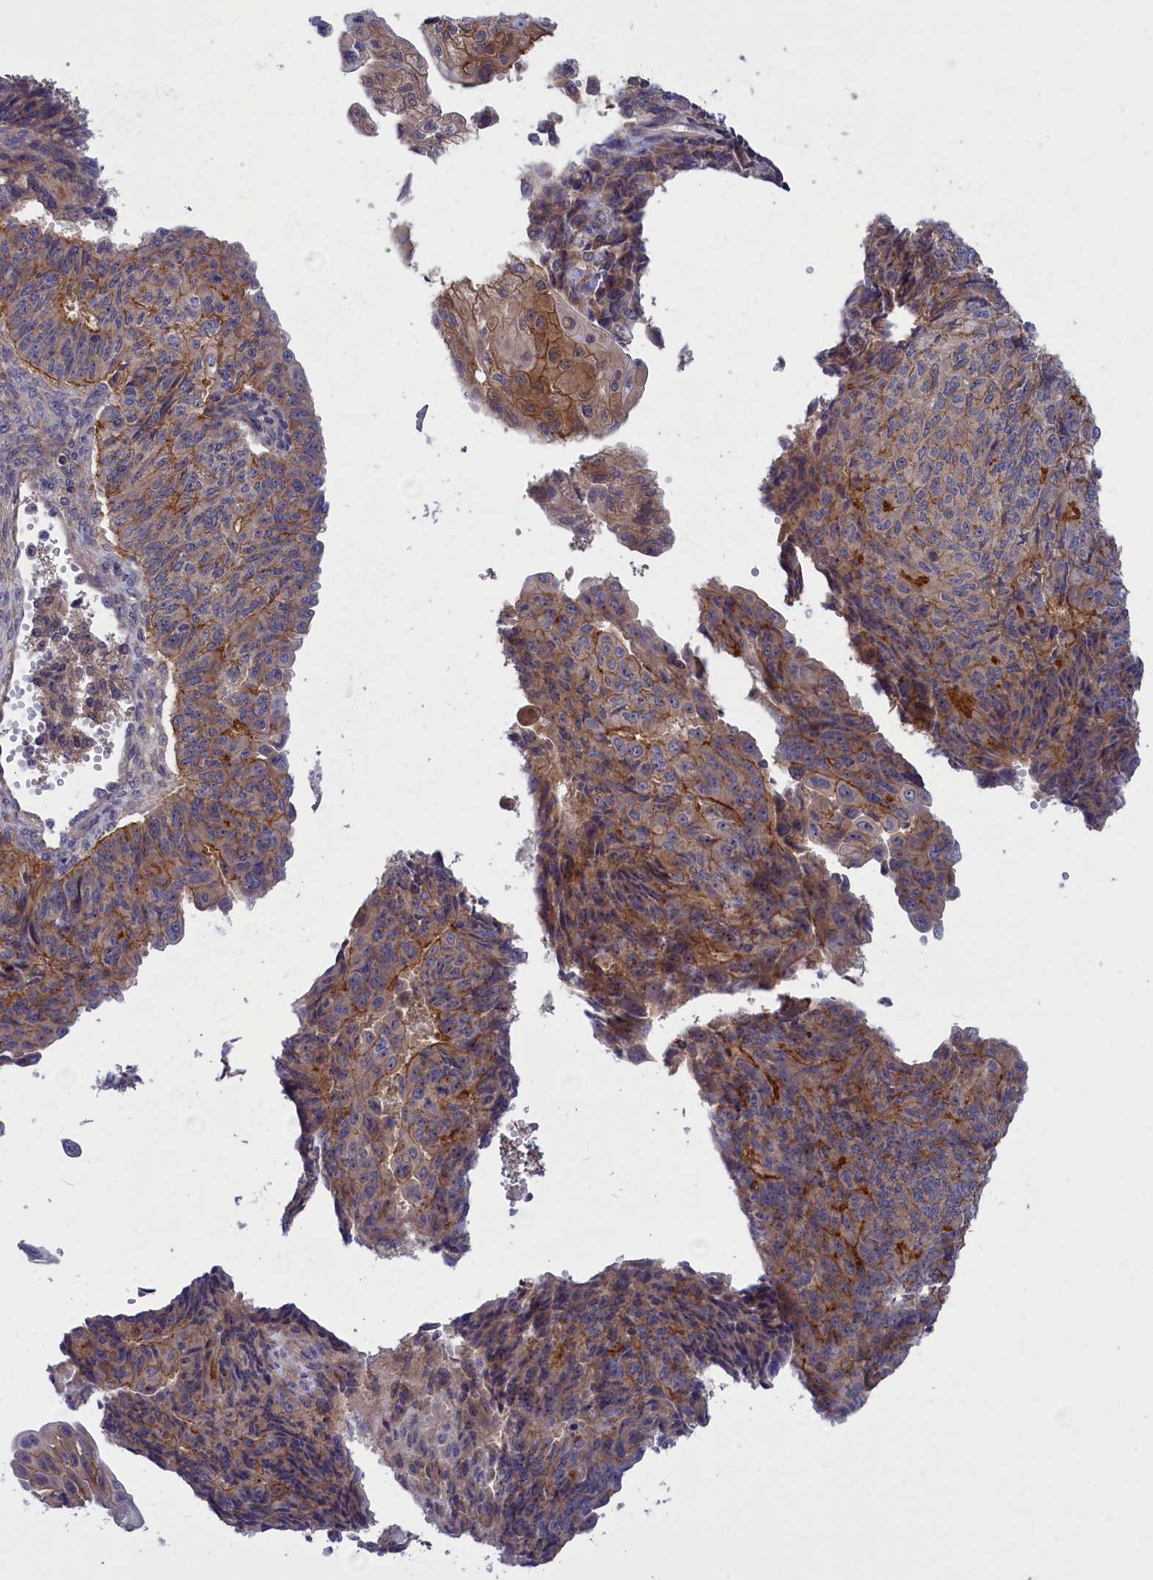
{"staining": {"intensity": "moderate", "quantity": "<25%", "location": "cytoplasmic/membranous"}, "tissue": "endometrial cancer", "cell_type": "Tumor cells", "image_type": "cancer", "snomed": [{"axis": "morphology", "description": "Adenocarcinoma, NOS"}, {"axis": "topography", "description": "Endometrium"}], "caption": "About <25% of tumor cells in endometrial adenocarcinoma reveal moderate cytoplasmic/membranous protein expression as visualized by brown immunohistochemical staining.", "gene": "CRACD", "patient": {"sex": "female", "age": 32}}